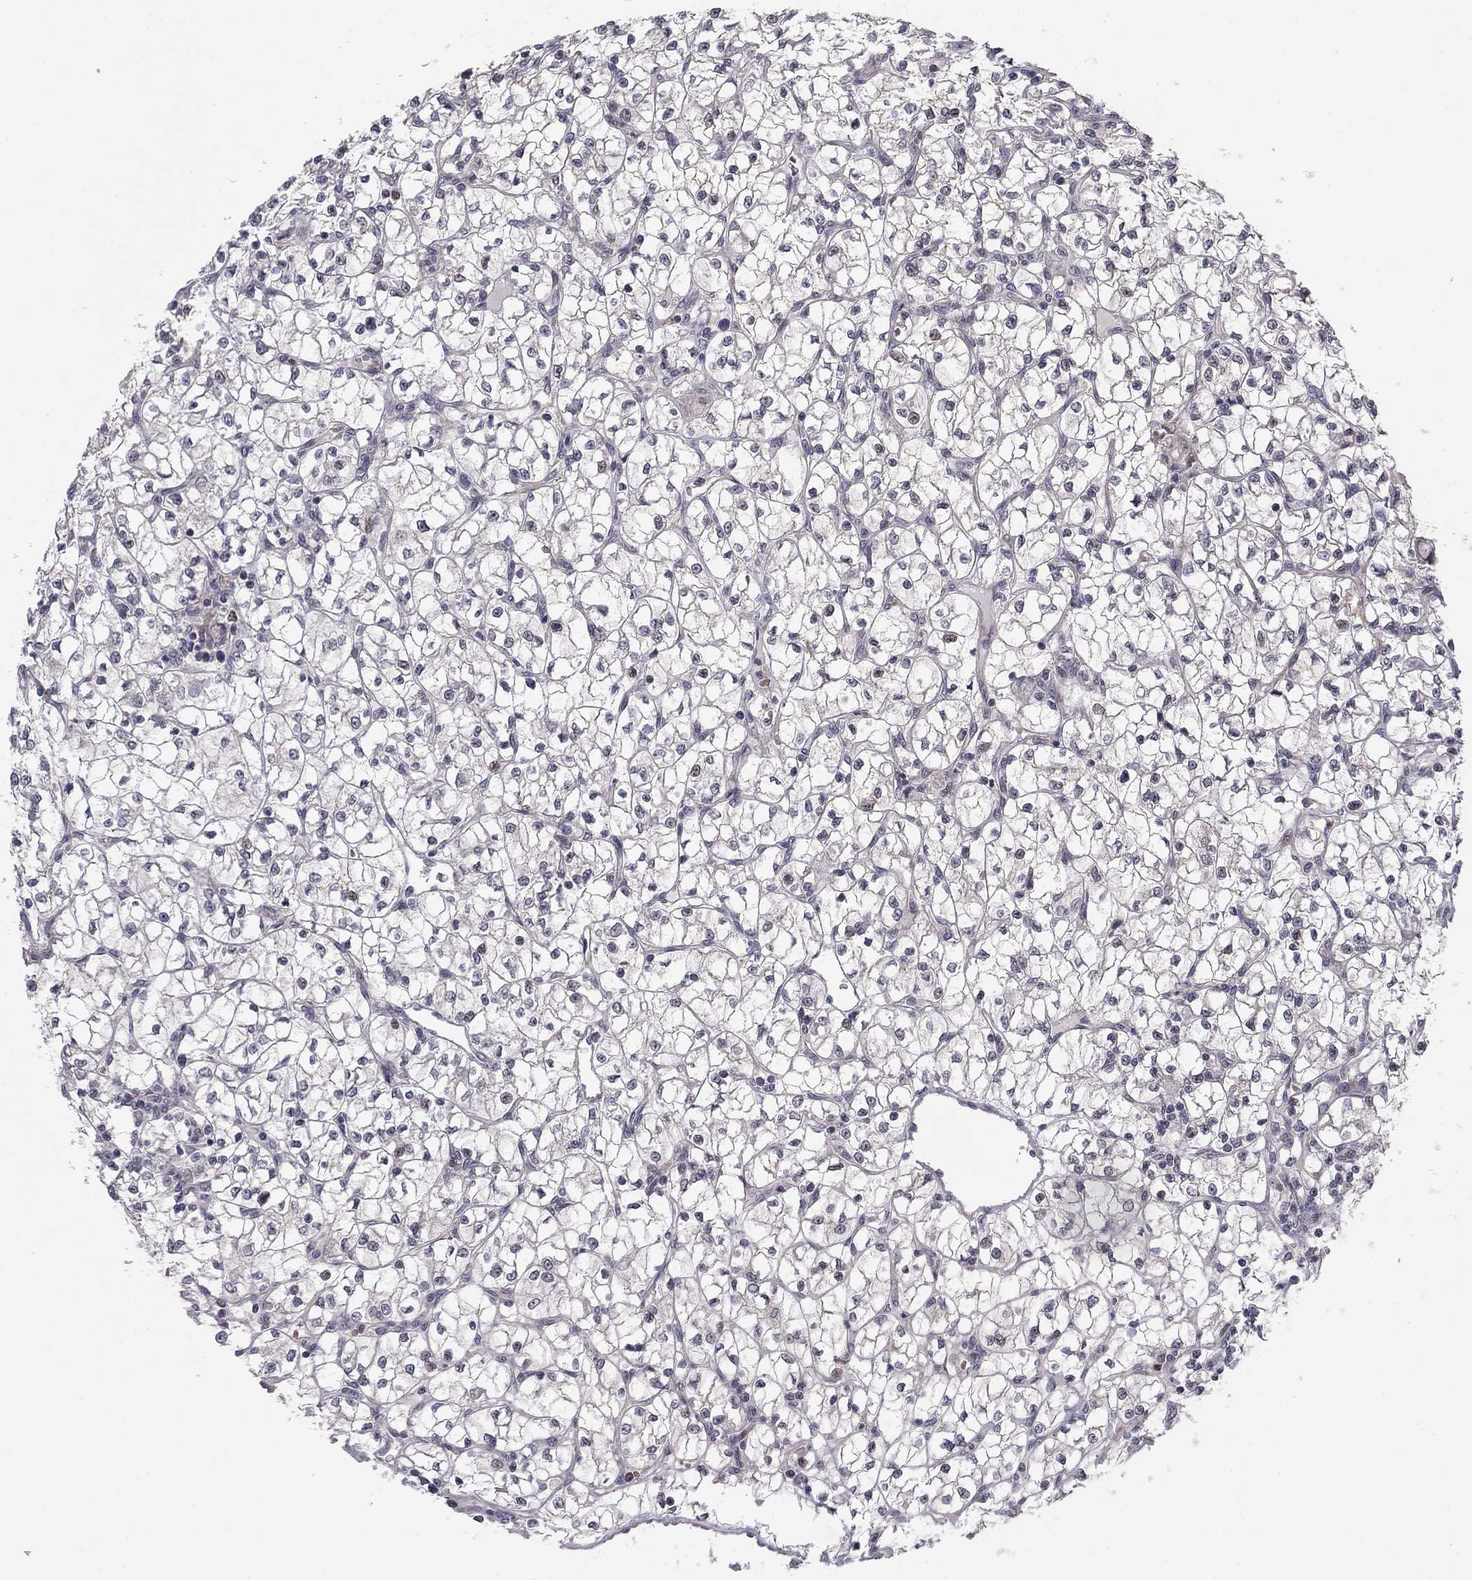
{"staining": {"intensity": "negative", "quantity": "none", "location": "none"}, "tissue": "renal cancer", "cell_type": "Tumor cells", "image_type": "cancer", "snomed": [{"axis": "morphology", "description": "Adenocarcinoma, NOS"}, {"axis": "topography", "description": "Kidney"}], "caption": "IHC of human renal adenocarcinoma exhibits no staining in tumor cells.", "gene": "BCL11A", "patient": {"sex": "female", "age": 64}}